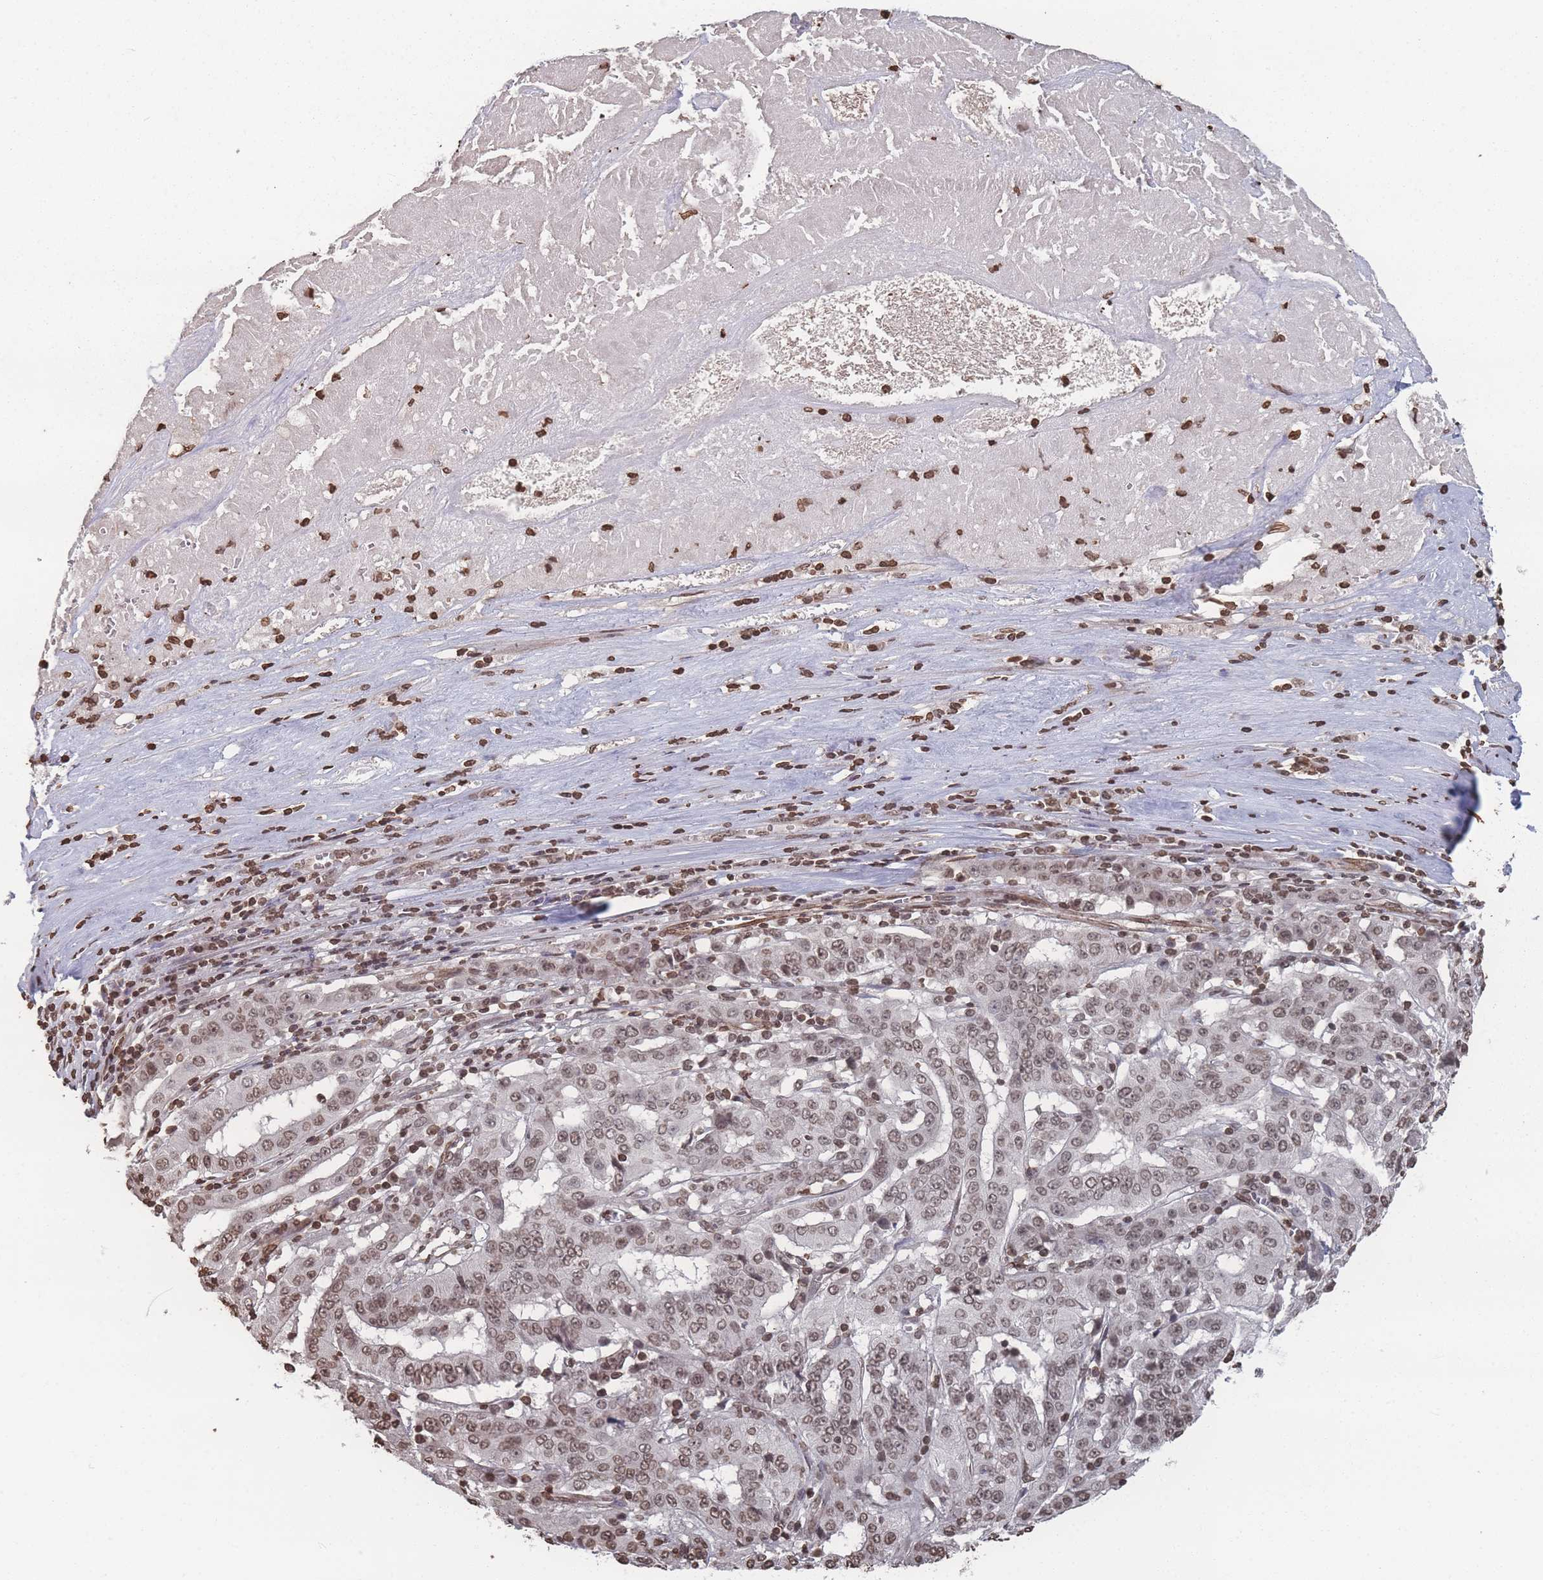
{"staining": {"intensity": "moderate", "quantity": ">75%", "location": "nuclear"}, "tissue": "pancreatic cancer", "cell_type": "Tumor cells", "image_type": "cancer", "snomed": [{"axis": "morphology", "description": "Adenocarcinoma, NOS"}, {"axis": "topography", "description": "Pancreas"}], "caption": "The micrograph demonstrates staining of pancreatic cancer (adenocarcinoma), revealing moderate nuclear protein expression (brown color) within tumor cells.", "gene": "PLEKHG5", "patient": {"sex": "male", "age": 63}}